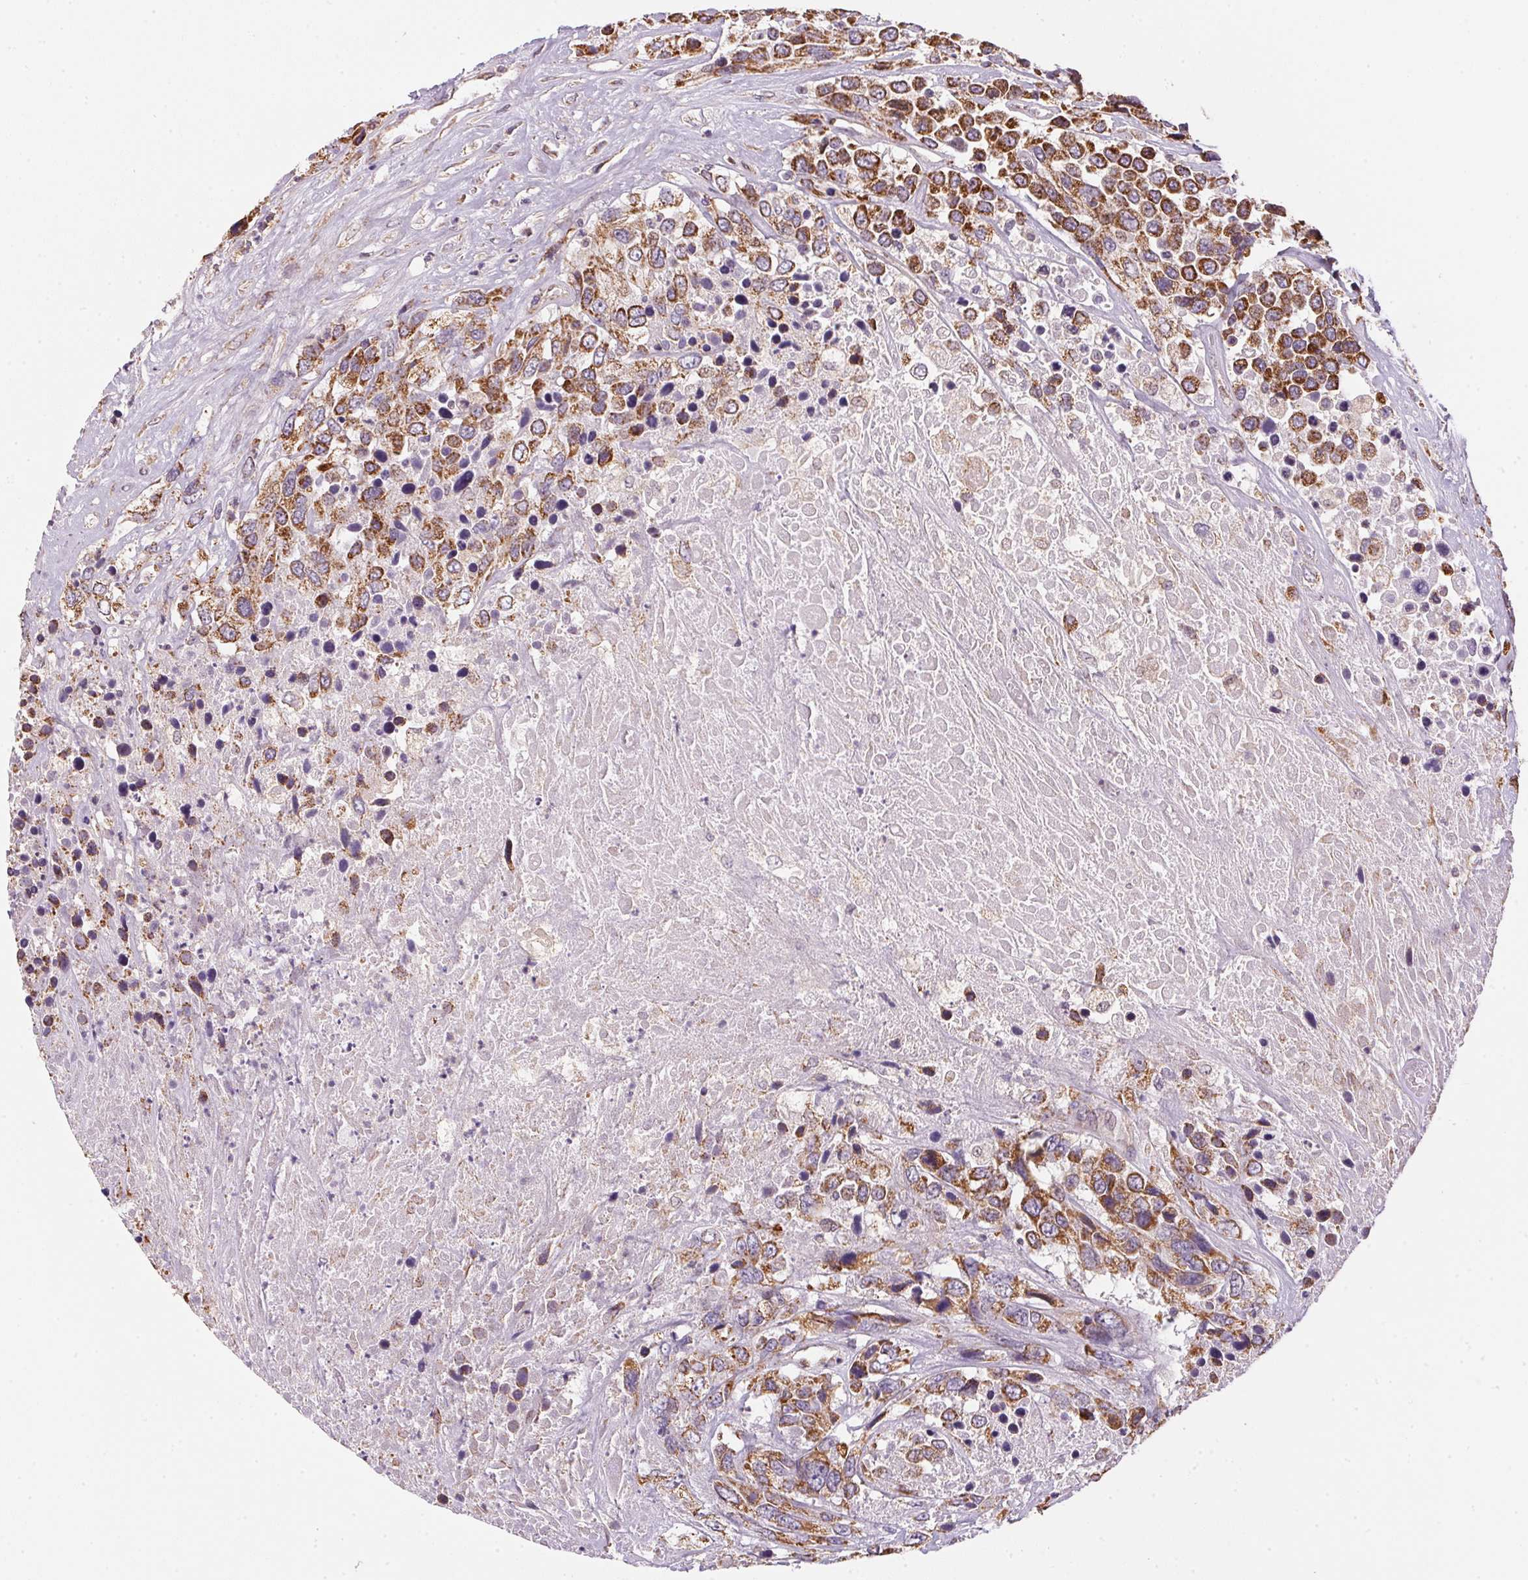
{"staining": {"intensity": "moderate", "quantity": "25%-75%", "location": "cytoplasmic/membranous"}, "tissue": "urothelial cancer", "cell_type": "Tumor cells", "image_type": "cancer", "snomed": [{"axis": "morphology", "description": "Urothelial carcinoma, High grade"}, {"axis": "topography", "description": "Urinary bladder"}], "caption": "Brown immunohistochemical staining in urothelial cancer shows moderate cytoplasmic/membranous positivity in approximately 25%-75% of tumor cells.", "gene": "SC5D", "patient": {"sex": "female", "age": 70}}